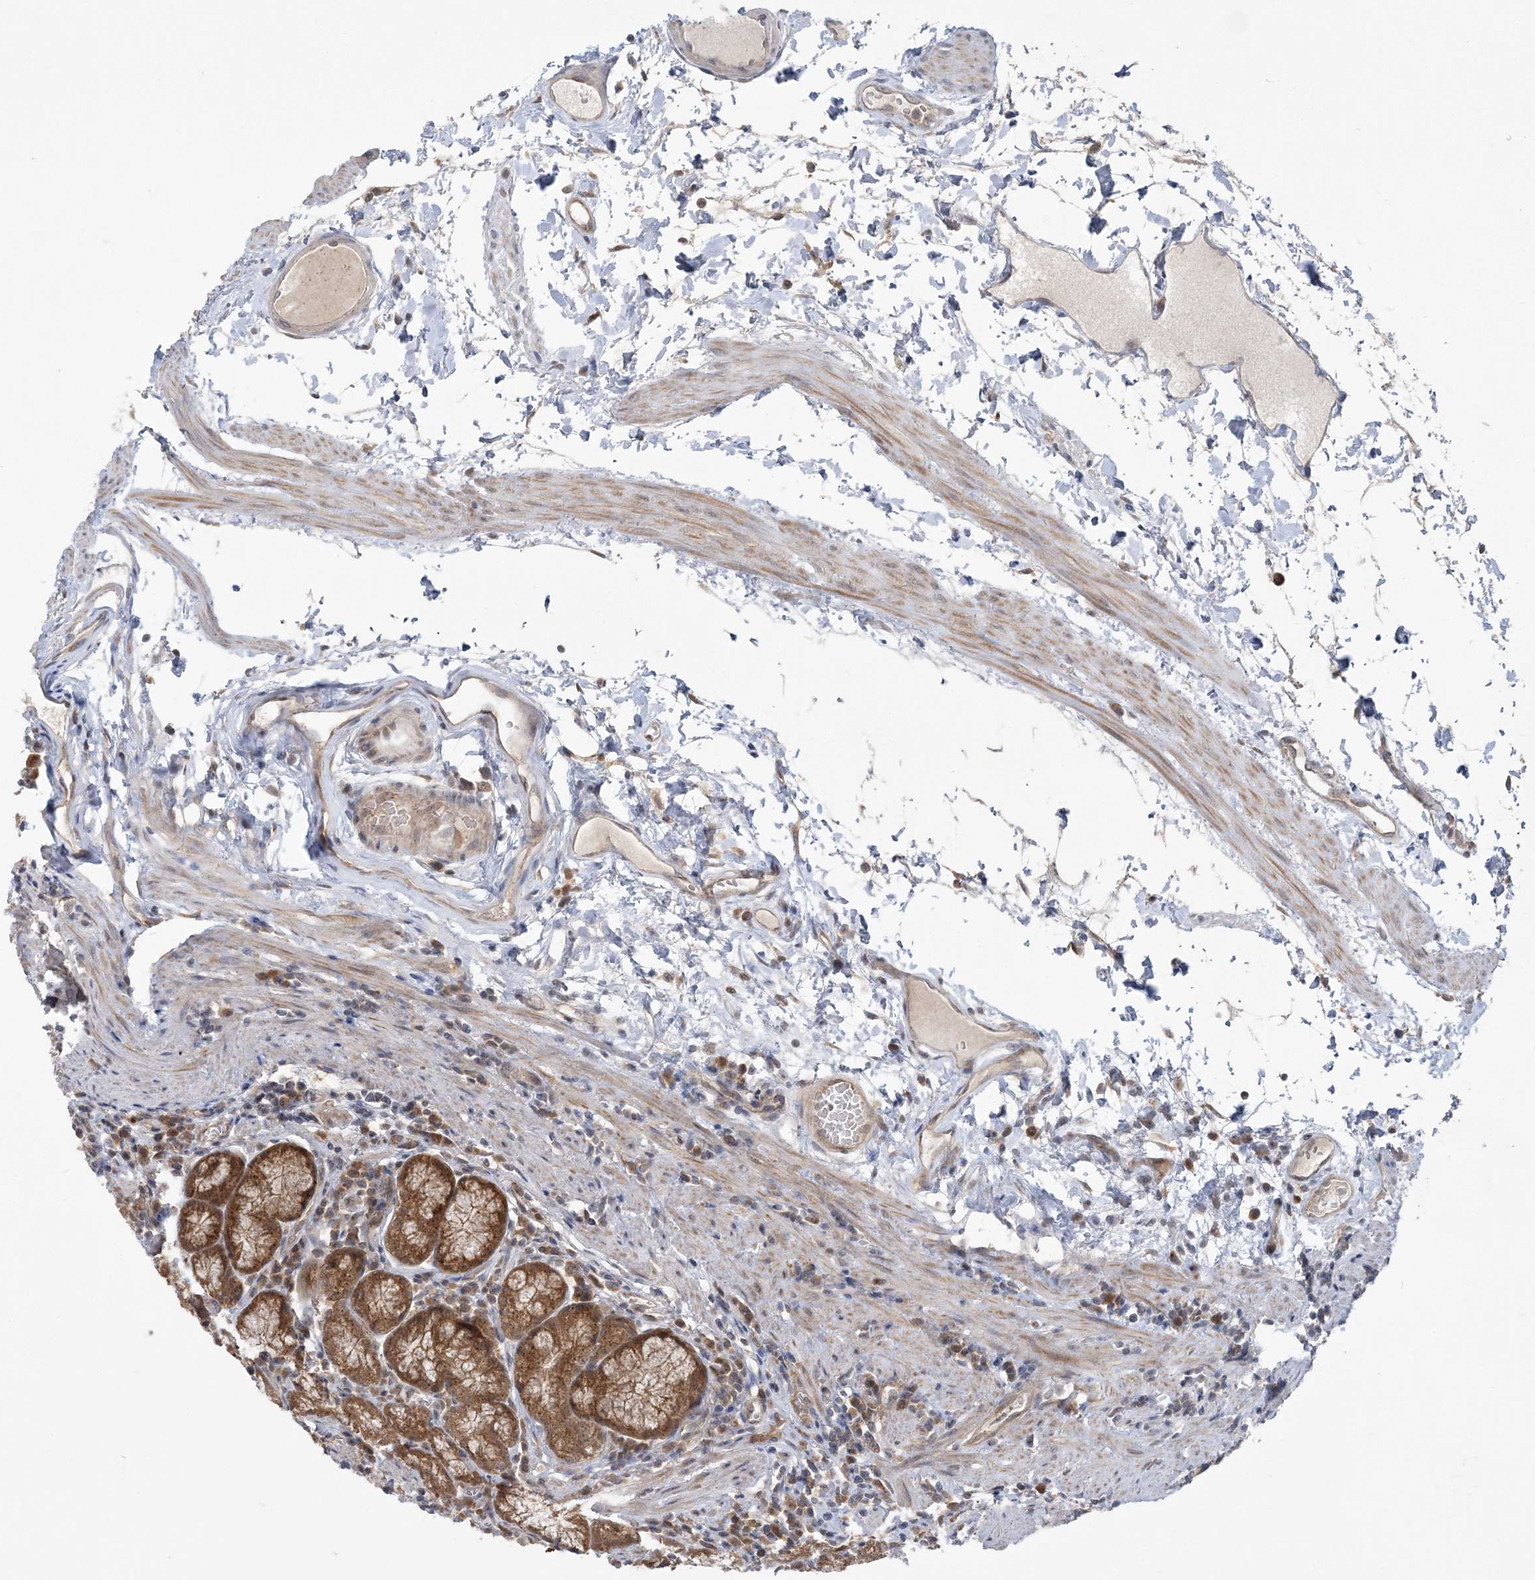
{"staining": {"intensity": "moderate", "quantity": ">75%", "location": "cytoplasmic/membranous"}, "tissue": "stomach", "cell_type": "Glandular cells", "image_type": "normal", "snomed": [{"axis": "morphology", "description": "Normal tissue, NOS"}, {"axis": "topography", "description": "Stomach"}], "caption": "Glandular cells exhibit moderate cytoplasmic/membranous expression in approximately >75% of cells in unremarkable stomach.", "gene": "MMADHC", "patient": {"sex": "male", "age": 55}}